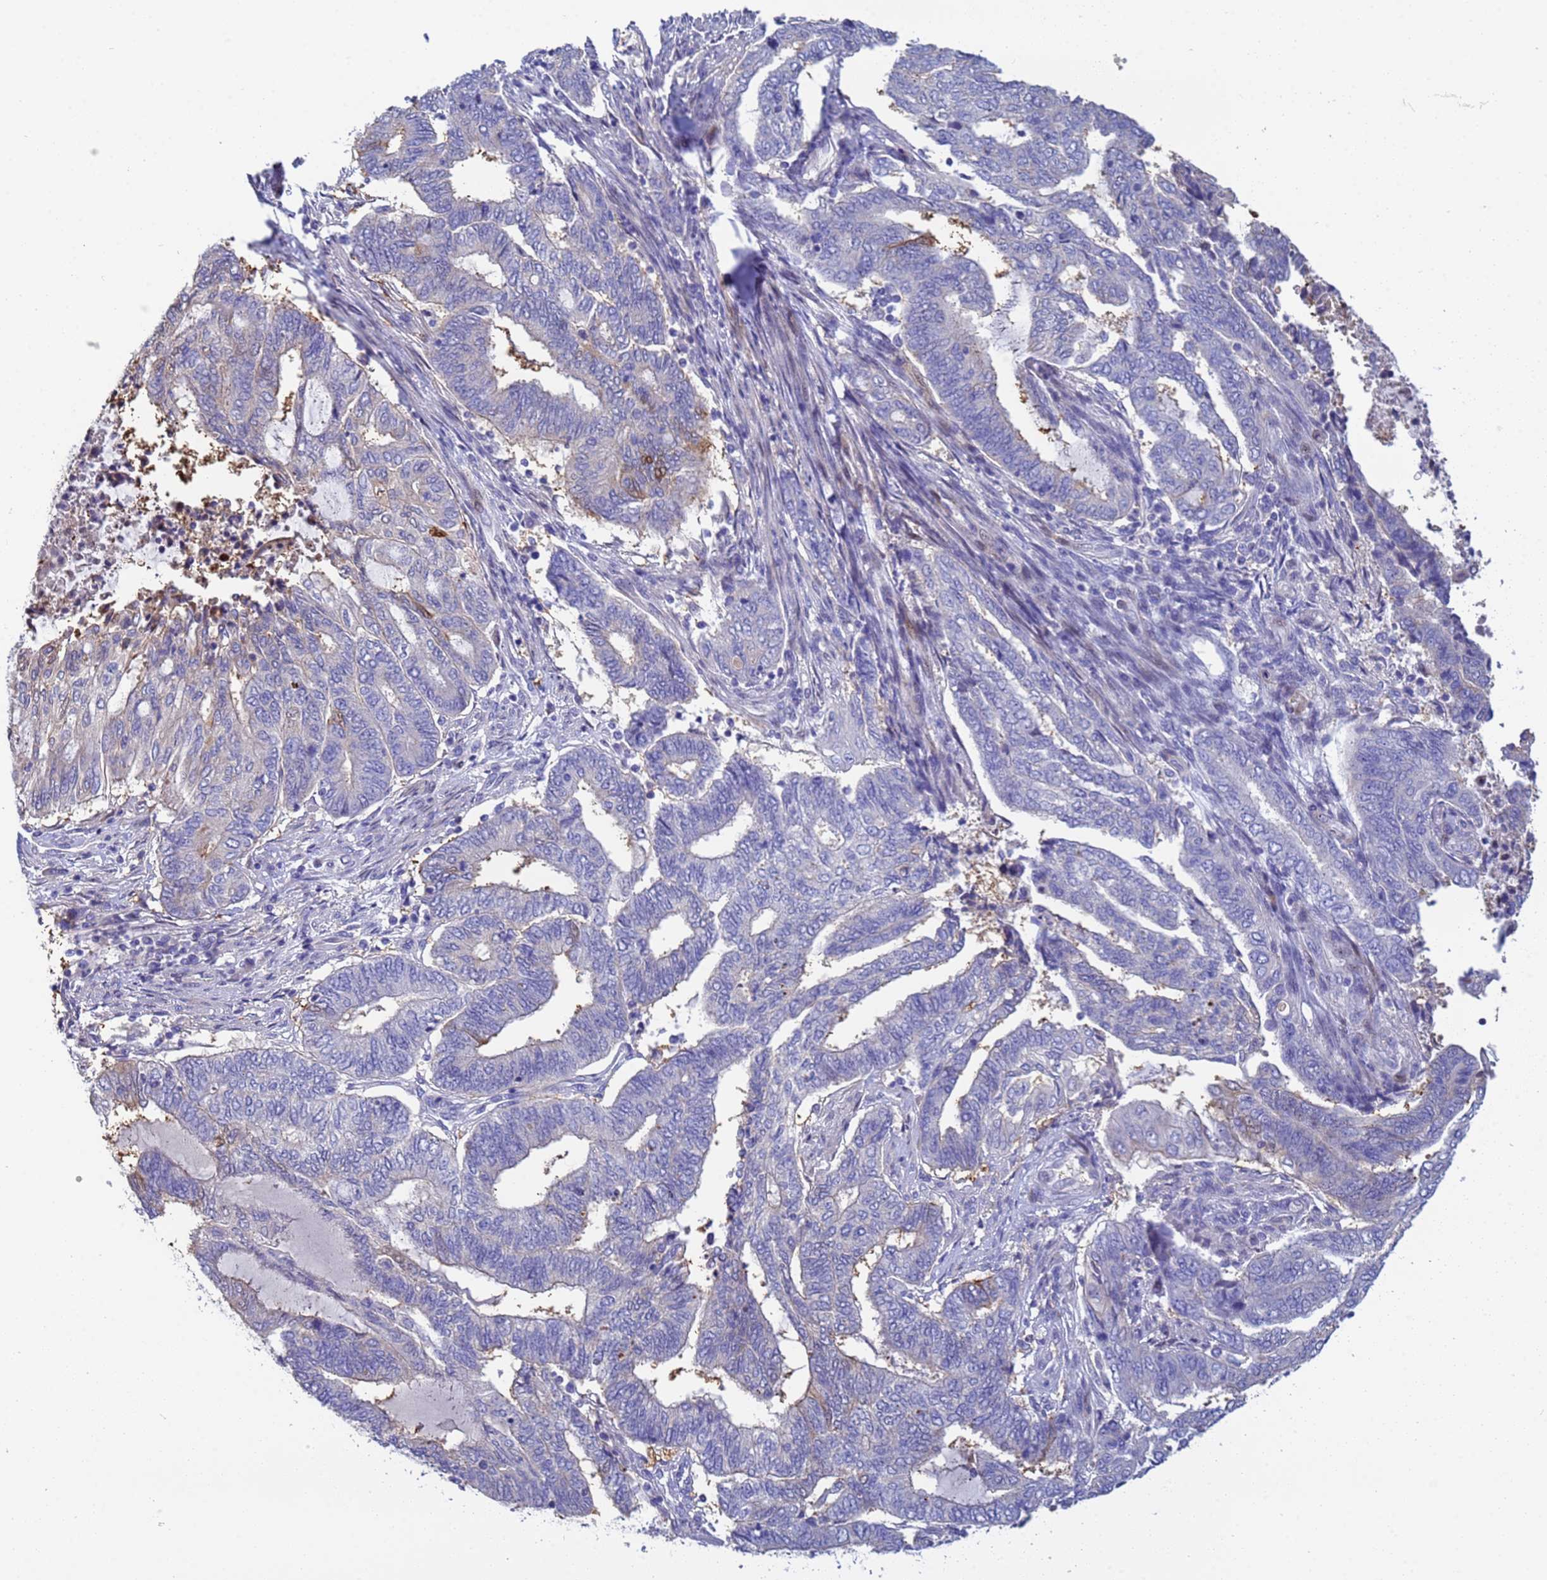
{"staining": {"intensity": "negative", "quantity": "none", "location": "none"}, "tissue": "endometrial cancer", "cell_type": "Tumor cells", "image_type": "cancer", "snomed": [{"axis": "morphology", "description": "Adenocarcinoma, NOS"}, {"axis": "topography", "description": "Uterus"}, {"axis": "topography", "description": "Endometrium"}], "caption": "IHC image of neoplastic tissue: human adenocarcinoma (endometrial) stained with DAB demonstrates no significant protein expression in tumor cells. (DAB IHC visualized using brightfield microscopy, high magnification).", "gene": "PPP6R1", "patient": {"sex": "female", "age": 70}}